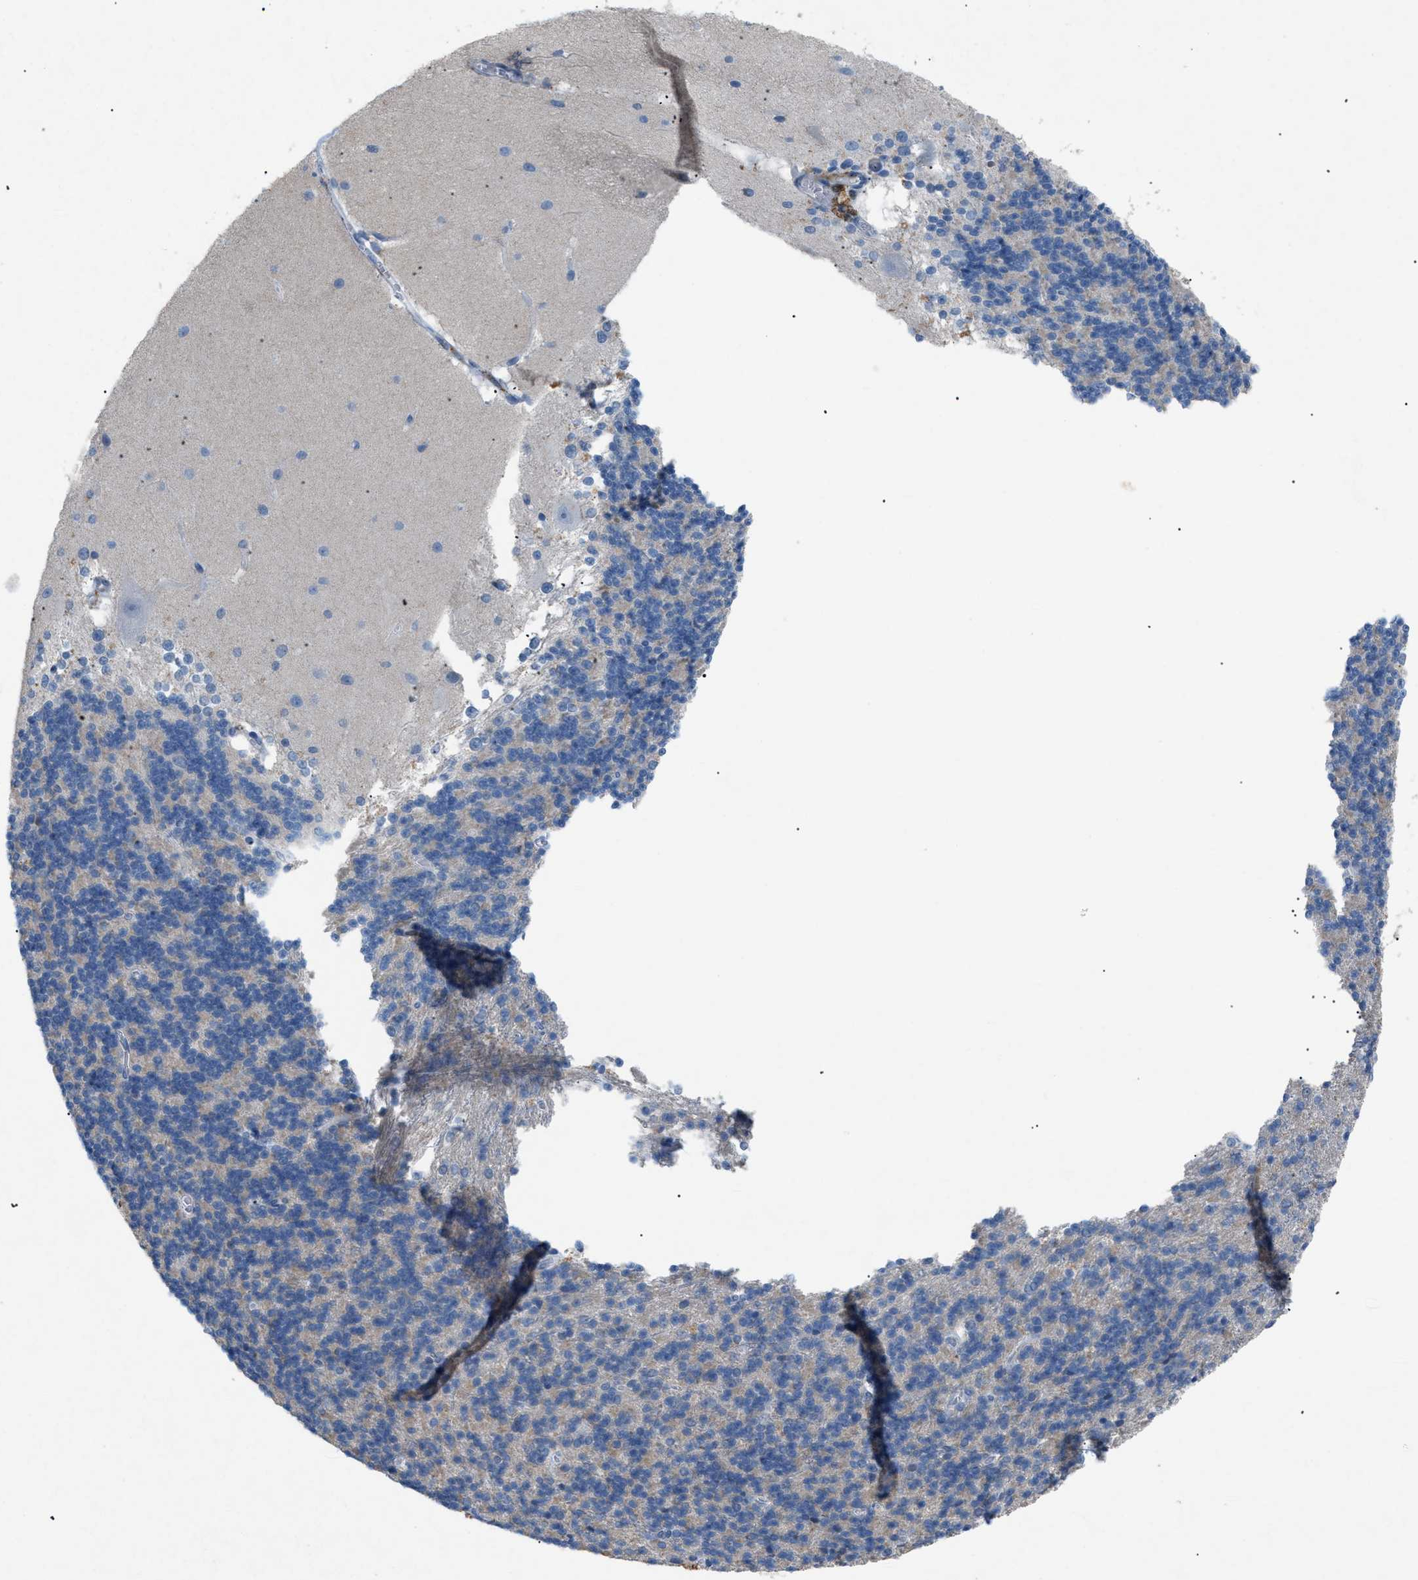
{"staining": {"intensity": "negative", "quantity": "none", "location": "none"}, "tissue": "cerebellum", "cell_type": "Cells in granular layer", "image_type": "normal", "snomed": [{"axis": "morphology", "description": "Normal tissue, NOS"}, {"axis": "topography", "description": "Cerebellum"}], "caption": "Immunohistochemistry (IHC) of normal human cerebellum shows no staining in cells in granular layer. Brightfield microscopy of immunohistochemistry (IHC) stained with DAB (brown) and hematoxylin (blue), captured at high magnification.", "gene": "TASOR", "patient": {"sex": "female", "age": 19}}